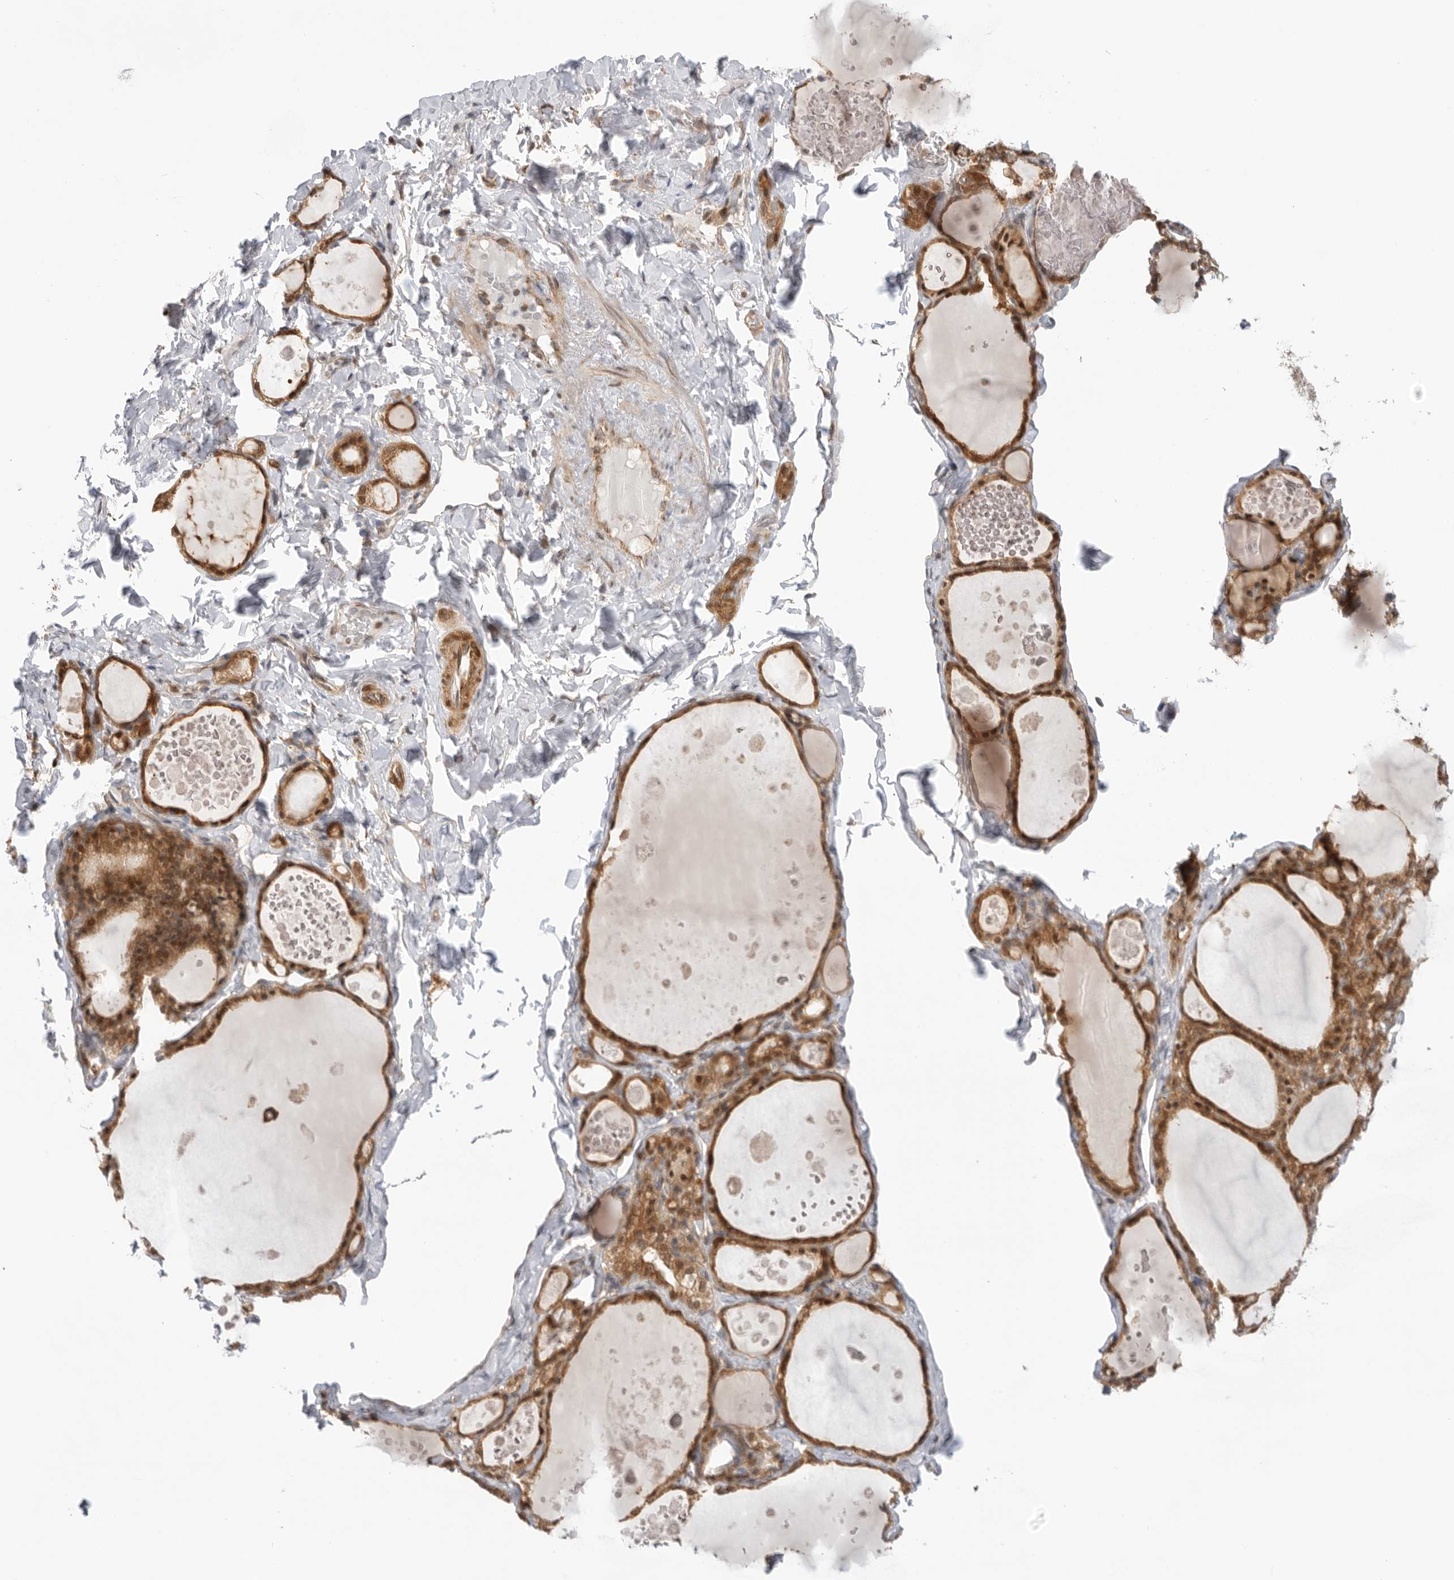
{"staining": {"intensity": "moderate", "quantity": ">75%", "location": "cytoplasmic/membranous,nuclear"}, "tissue": "thyroid gland", "cell_type": "Glandular cells", "image_type": "normal", "snomed": [{"axis": "morphology", "description": "Normal tissue, NOS"}, {"axis": "topography", "description": "Thyroid gland"}], "caption": "About >75% of glandular cells in unremarkable thyroid gland exhibit moderate cytoplasmic/membranous,nuclear protein expression as visualized by brown immunohistochemical staining.", "gene": "DCAF8", "patient": {"sex": "male", "age": 56}}